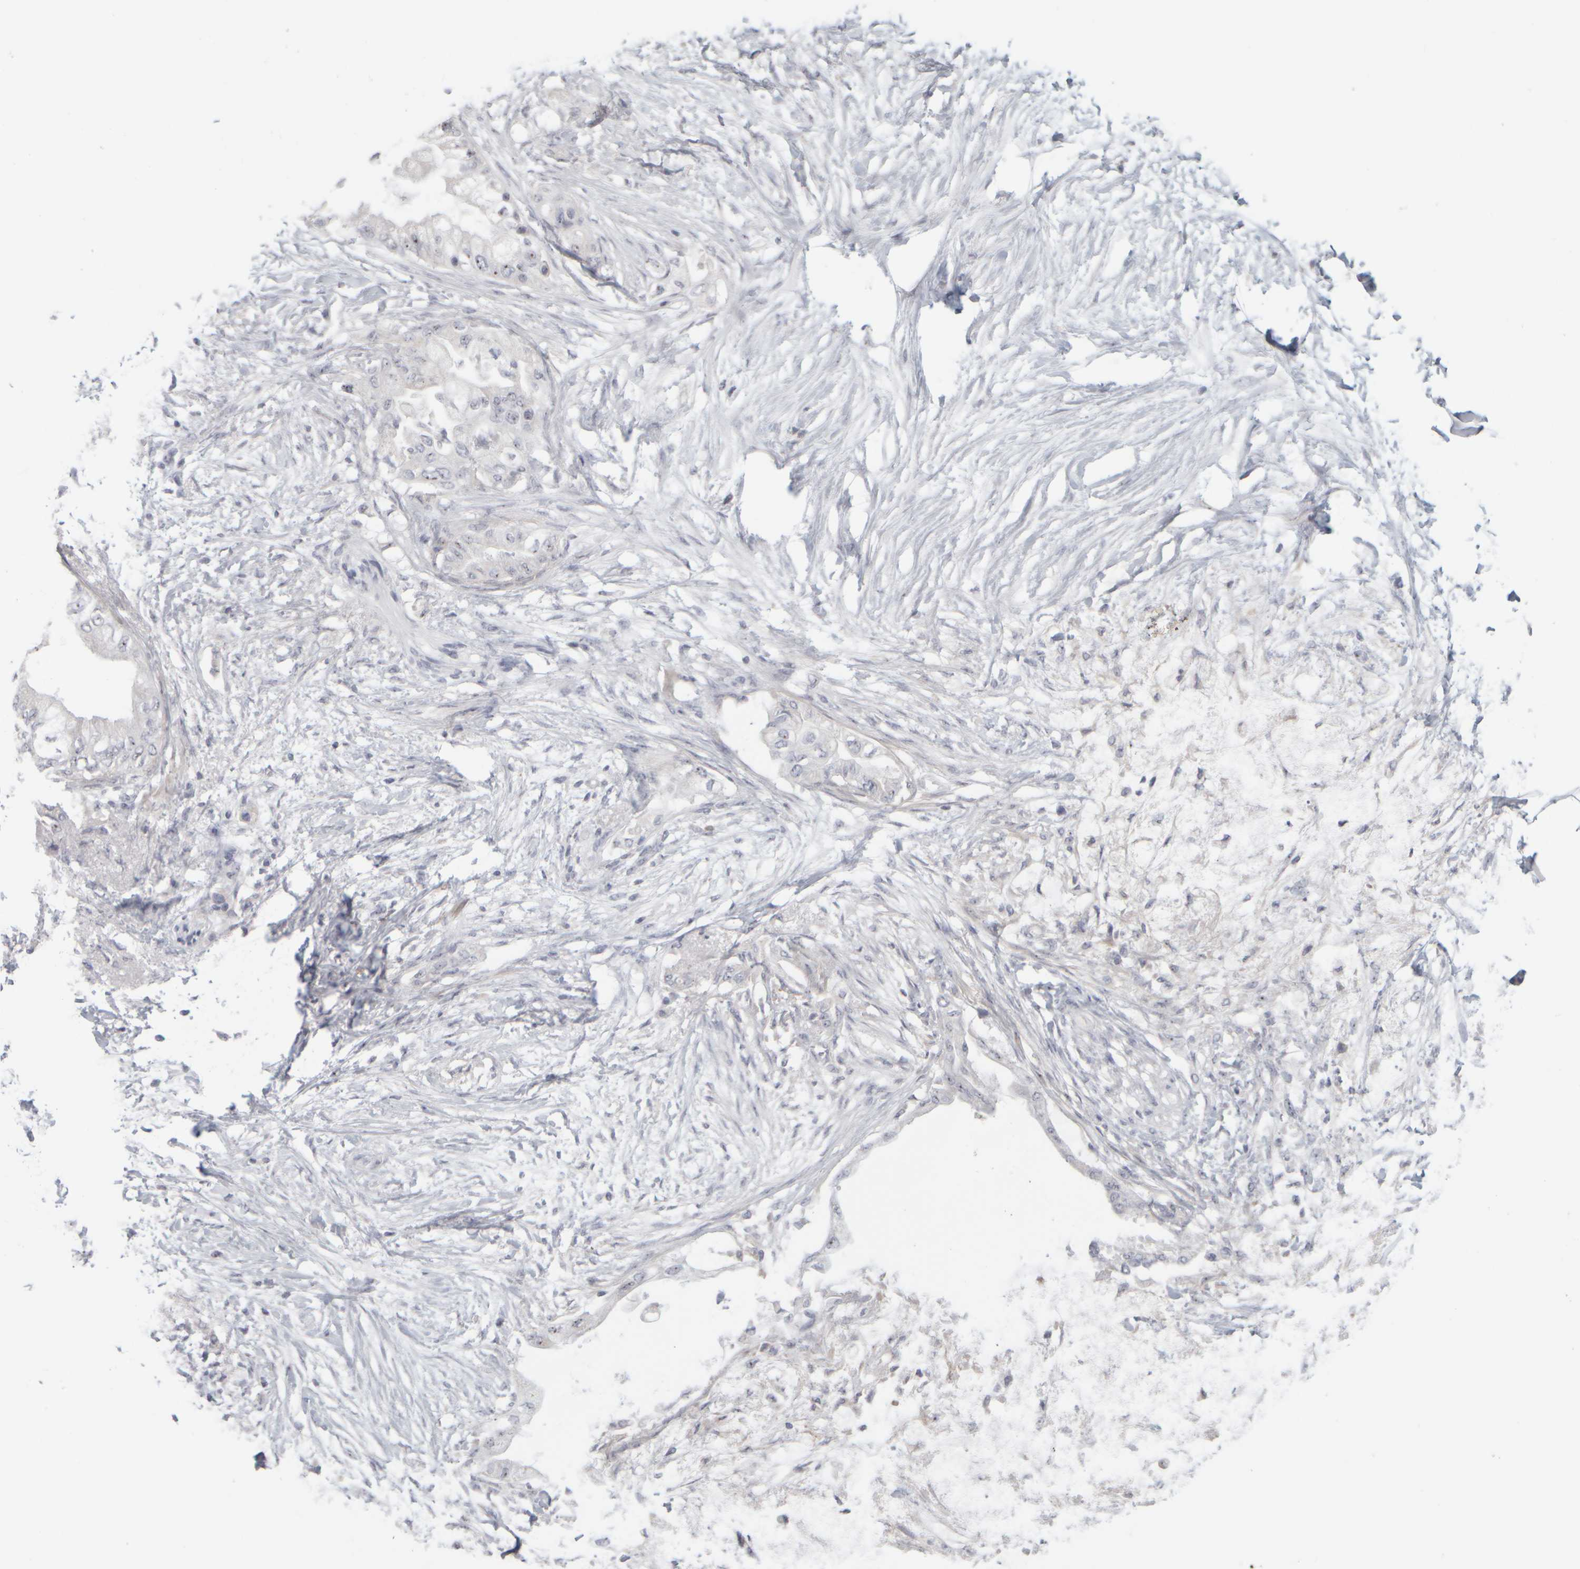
{"staining": {"intensity": "moderate", "quantity": "<25%", "location": "nuclear"}, "tissue": "pancreatic cancer", "cell_type": "Tumor cells", "image_type": "cancer", "snomed": [{"axis": "morphology", "description": "Normal tissue, NOS"}, {"axis": "morphology", "description": "Adenocarcinoma, NOS"}, {"axis": "topography", "description": "Pancreas"}, {"axis": "topography", "description": "Duodenum"}], "caption": "This is a photomicrograph of IHC staining of adenocarcinoma (pancreatic), which shows moderate expression in the nuclear of tumor cells.", "gene": "DCXR", "patient": {"sex": "female", "age": 60}}